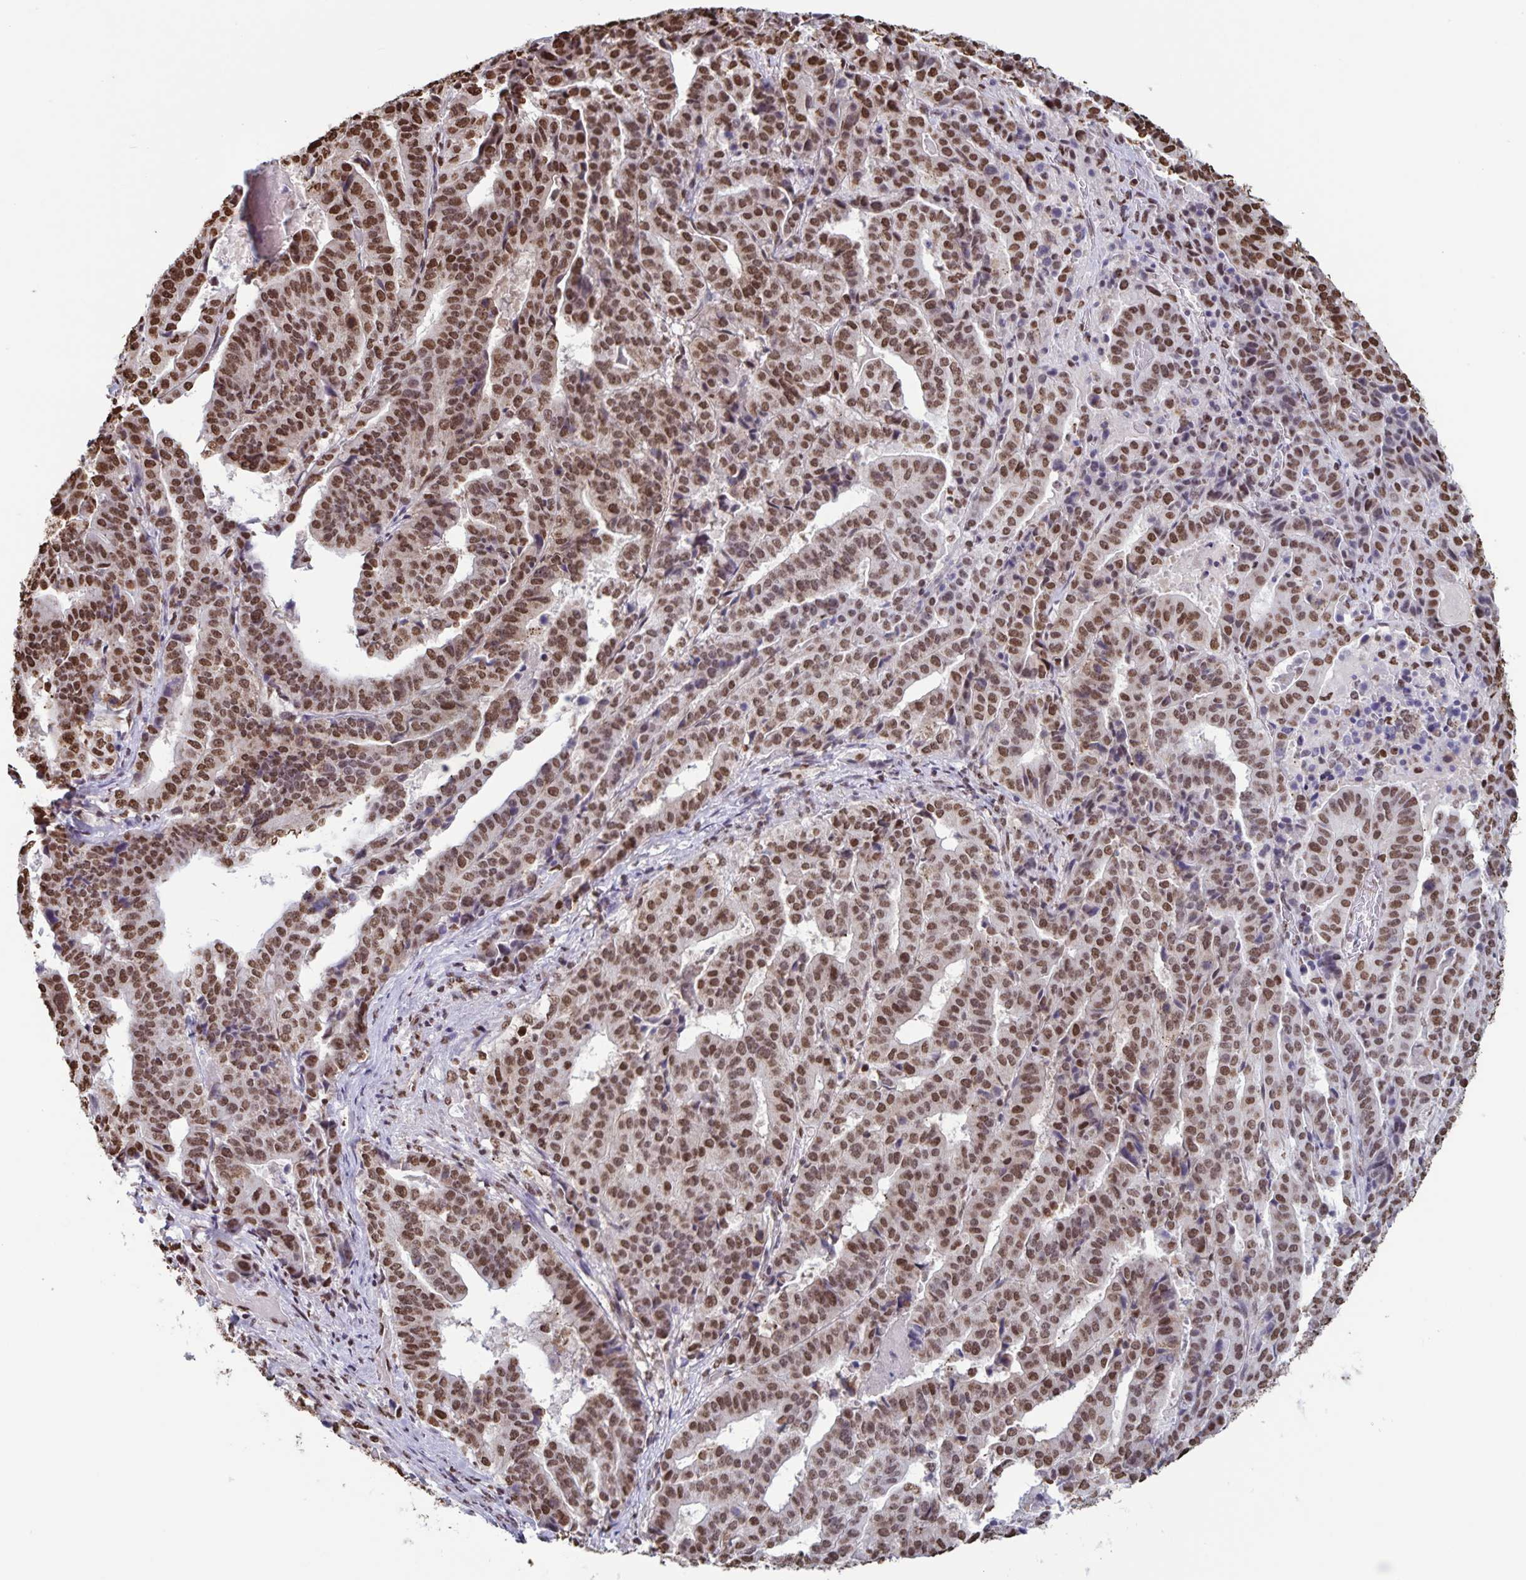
{"staining": {"intensity": "moderate", "quantity": ">75%", "location": "nuclear"}, "tissue": "stomach cancer", "cell_type": "Tumor cells", "image_type": "cancer", "snomed": [{"axis": "morphology", "description": "Adenocarcinoma, NOS"}, {"axis": "topography", "description": "Stomach"}], "caption": "A medium amount of moderate nuclear staining is present in approximately >75% of tumor cells in stomach cancer (adenocarcinoma) tissue. (DAB IHC, brown staining for protein, blue staining for nuclei).", "gene": "DUT", "patient": {"sex": "male", "age": 48}}